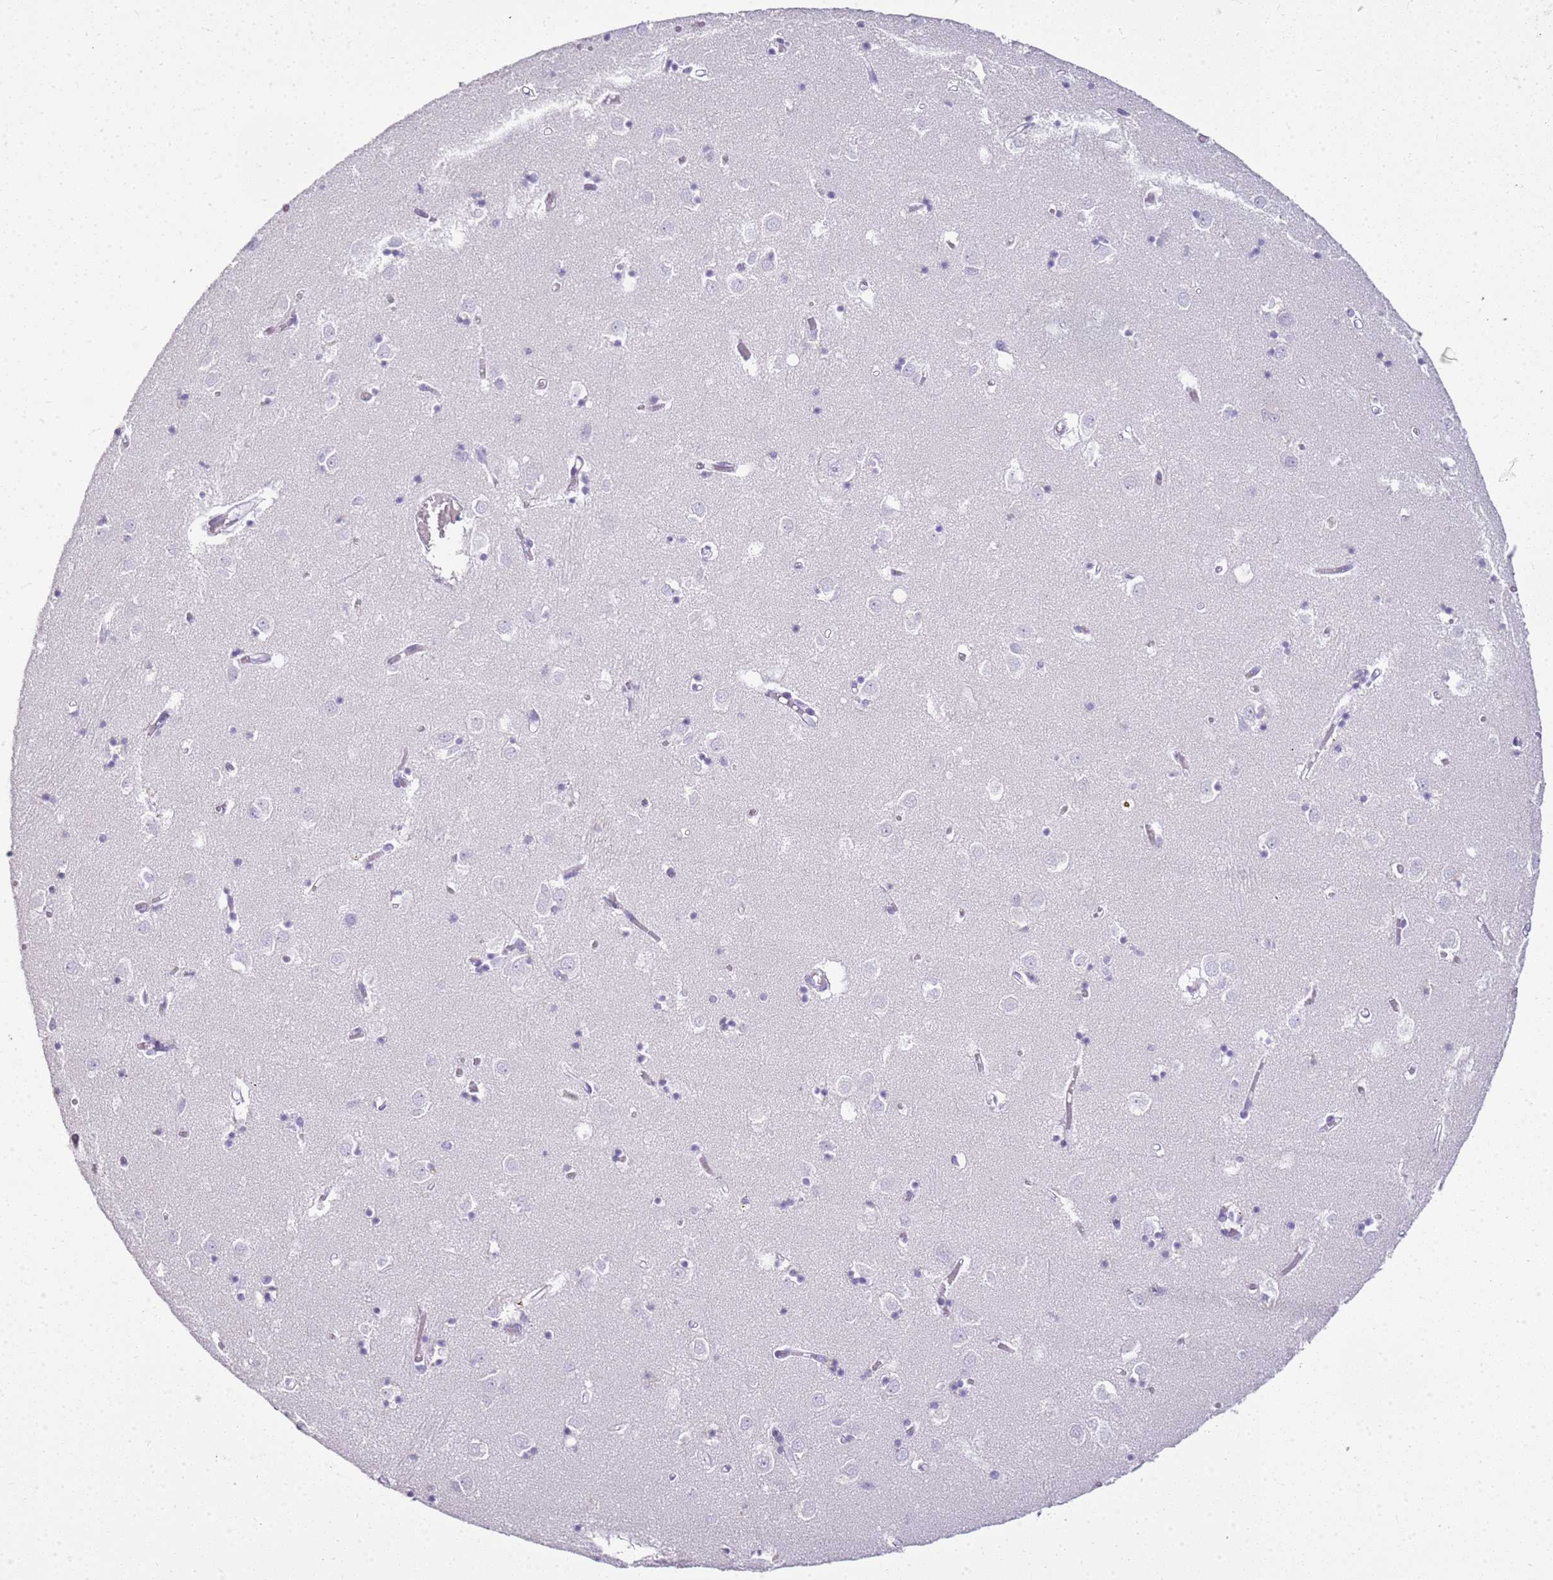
{"staining": {"intensity": "negative", "quantity": "none", "location": "none"}, "tissue": "caudate", "cell_type": "Glial cells", "image_type": "normal", "snomed": [{"axis": "morphology", "description": "Normal tissue, NOS"}, {"axis": "topography", "description": "Lateral ventricle wall"}], "caption": "Protein analysis of unremarkable caudate displays no significant staining in glial cells. (DAB IHC visualized using brightfield microscopy, high magnification).", "gene": "CA8", "patient": {"sex": "male", "age": 70}}